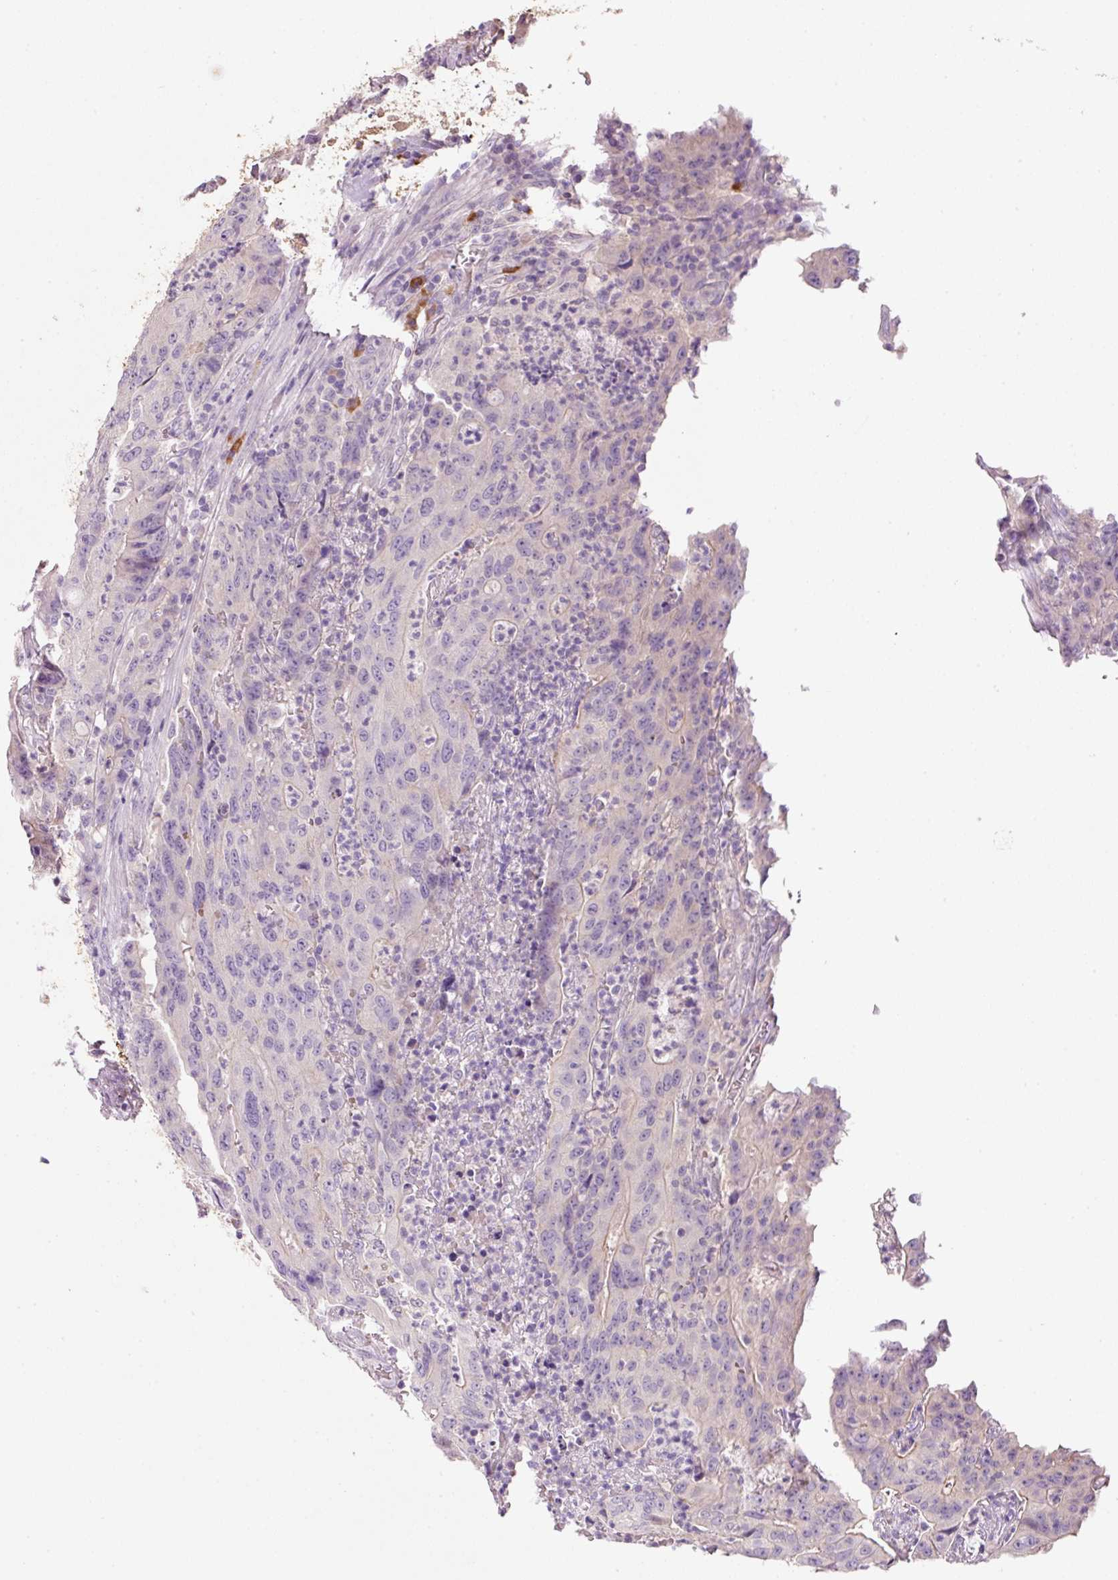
{"staining": {"intensity": "negative", "quantity": "none", "location": "none"}, "tissue": "colorectal cancer", "cell_type": "Tumor cells", "image_type": "cancer", "snomed": [{"axis": "morphology", "description": "Adenocarcinoma, NOS"}, {"axis": "topography", "description": "Colon"}], "caption": "Immunohistochemistry (IHC) of human colorectal cancer exhibits no positivity in tumor cells.", "gene": "TENT5C", "patient": {"sex": "male", "age": 83}}